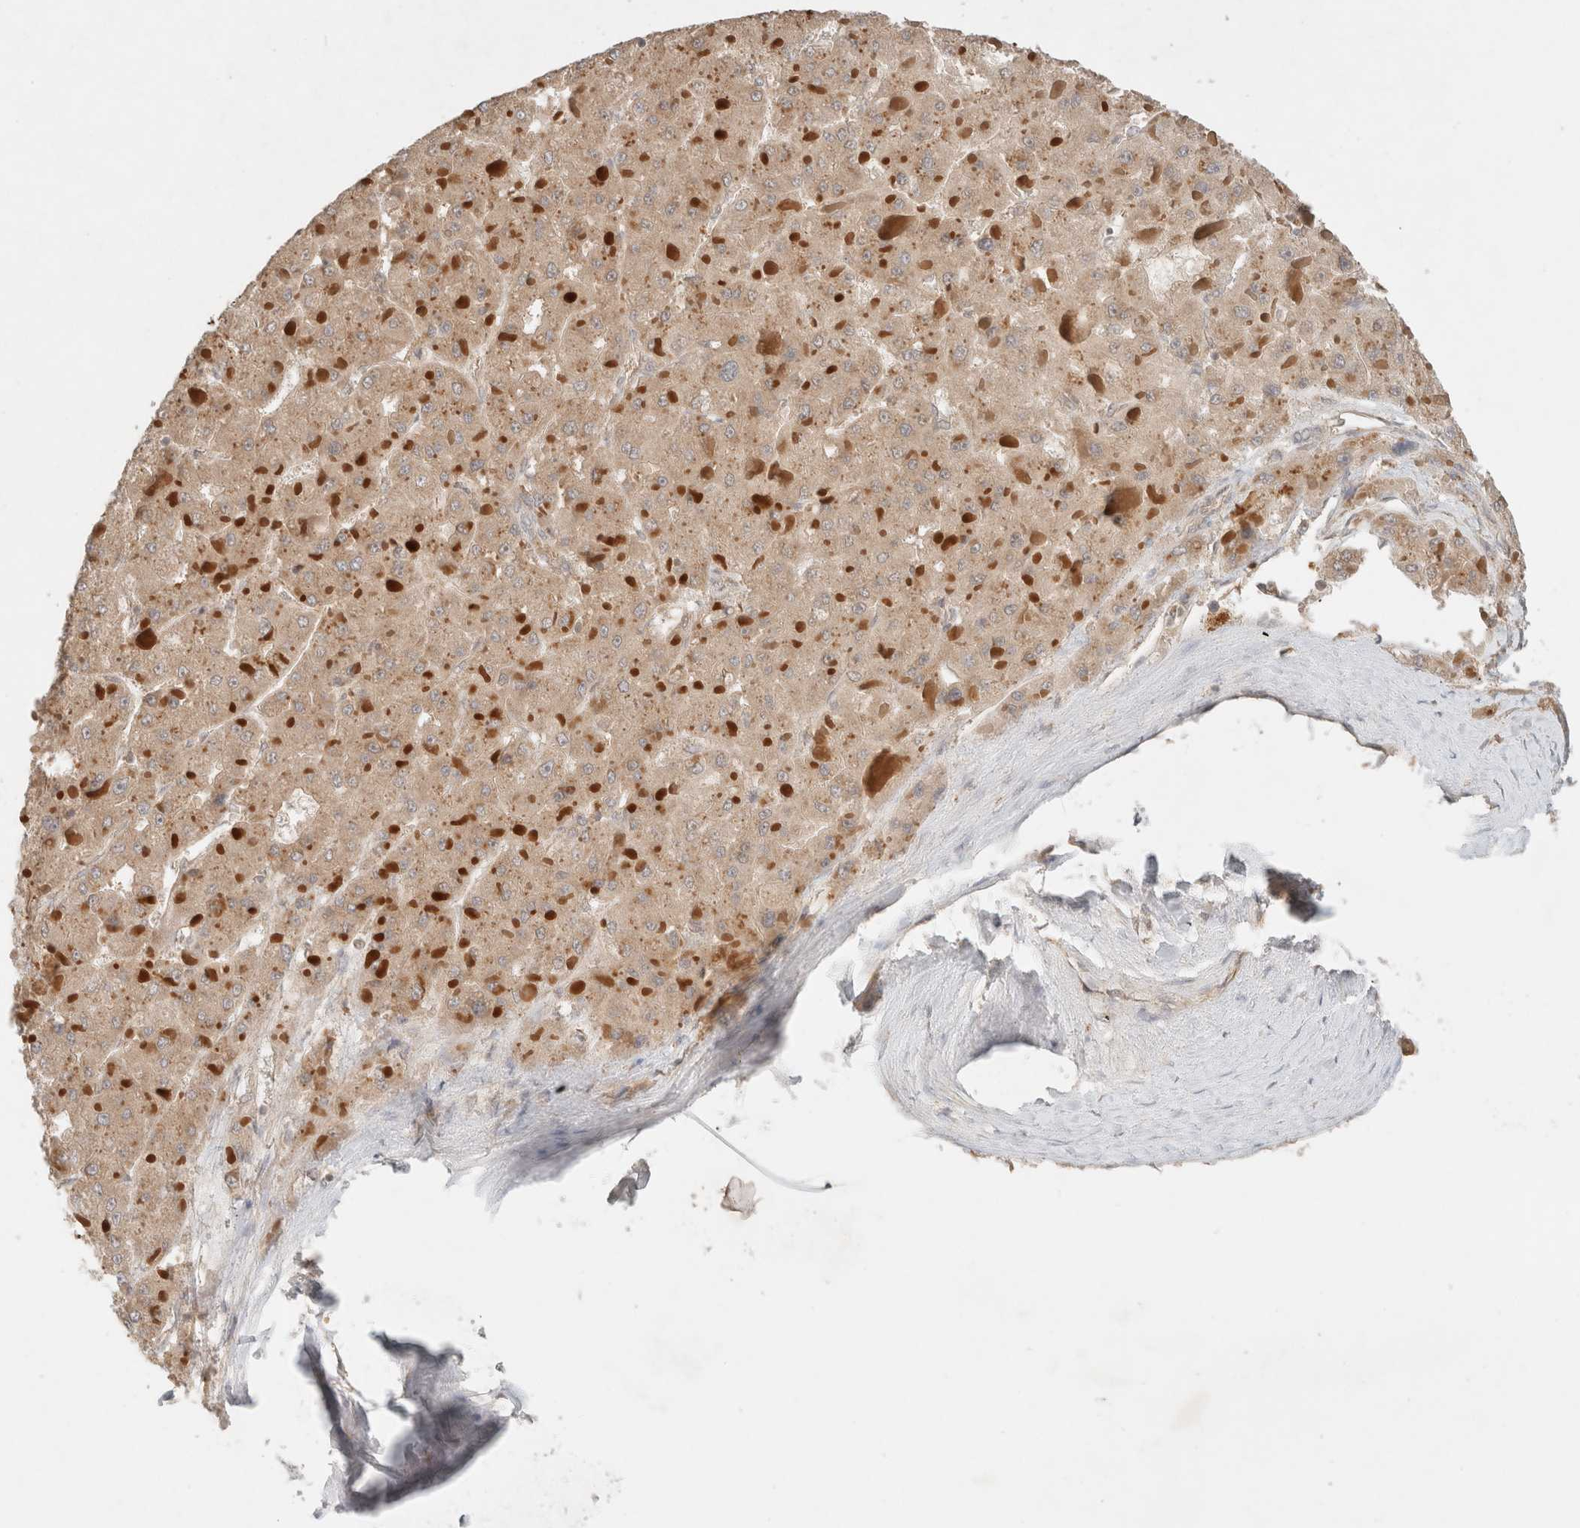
{"staining": {"intensity": "moderate", "quantity": ">75%", "location": "cytoplasmic/membranous"}, "tissue": "liver cancer", "cell_type": "Tumor cells", "image_type": "cancer", "snomed": [{"axis": "morphology", "description": "Carcinoma, Hepatocellular, NOS"}, {"axis": "topography", "description": "Liver"}], "caption": "Protein staining of liver cancer (hepatocellular carcinoma) tissue displays moderate cytoplasmic/membranous expression in about >75% of tumor cells. (brown staining indicates protein expression, while blue staining denotes nuclei).", "gene": "ARFGEF2", "patient": {"sex": "female", "age": 73}}